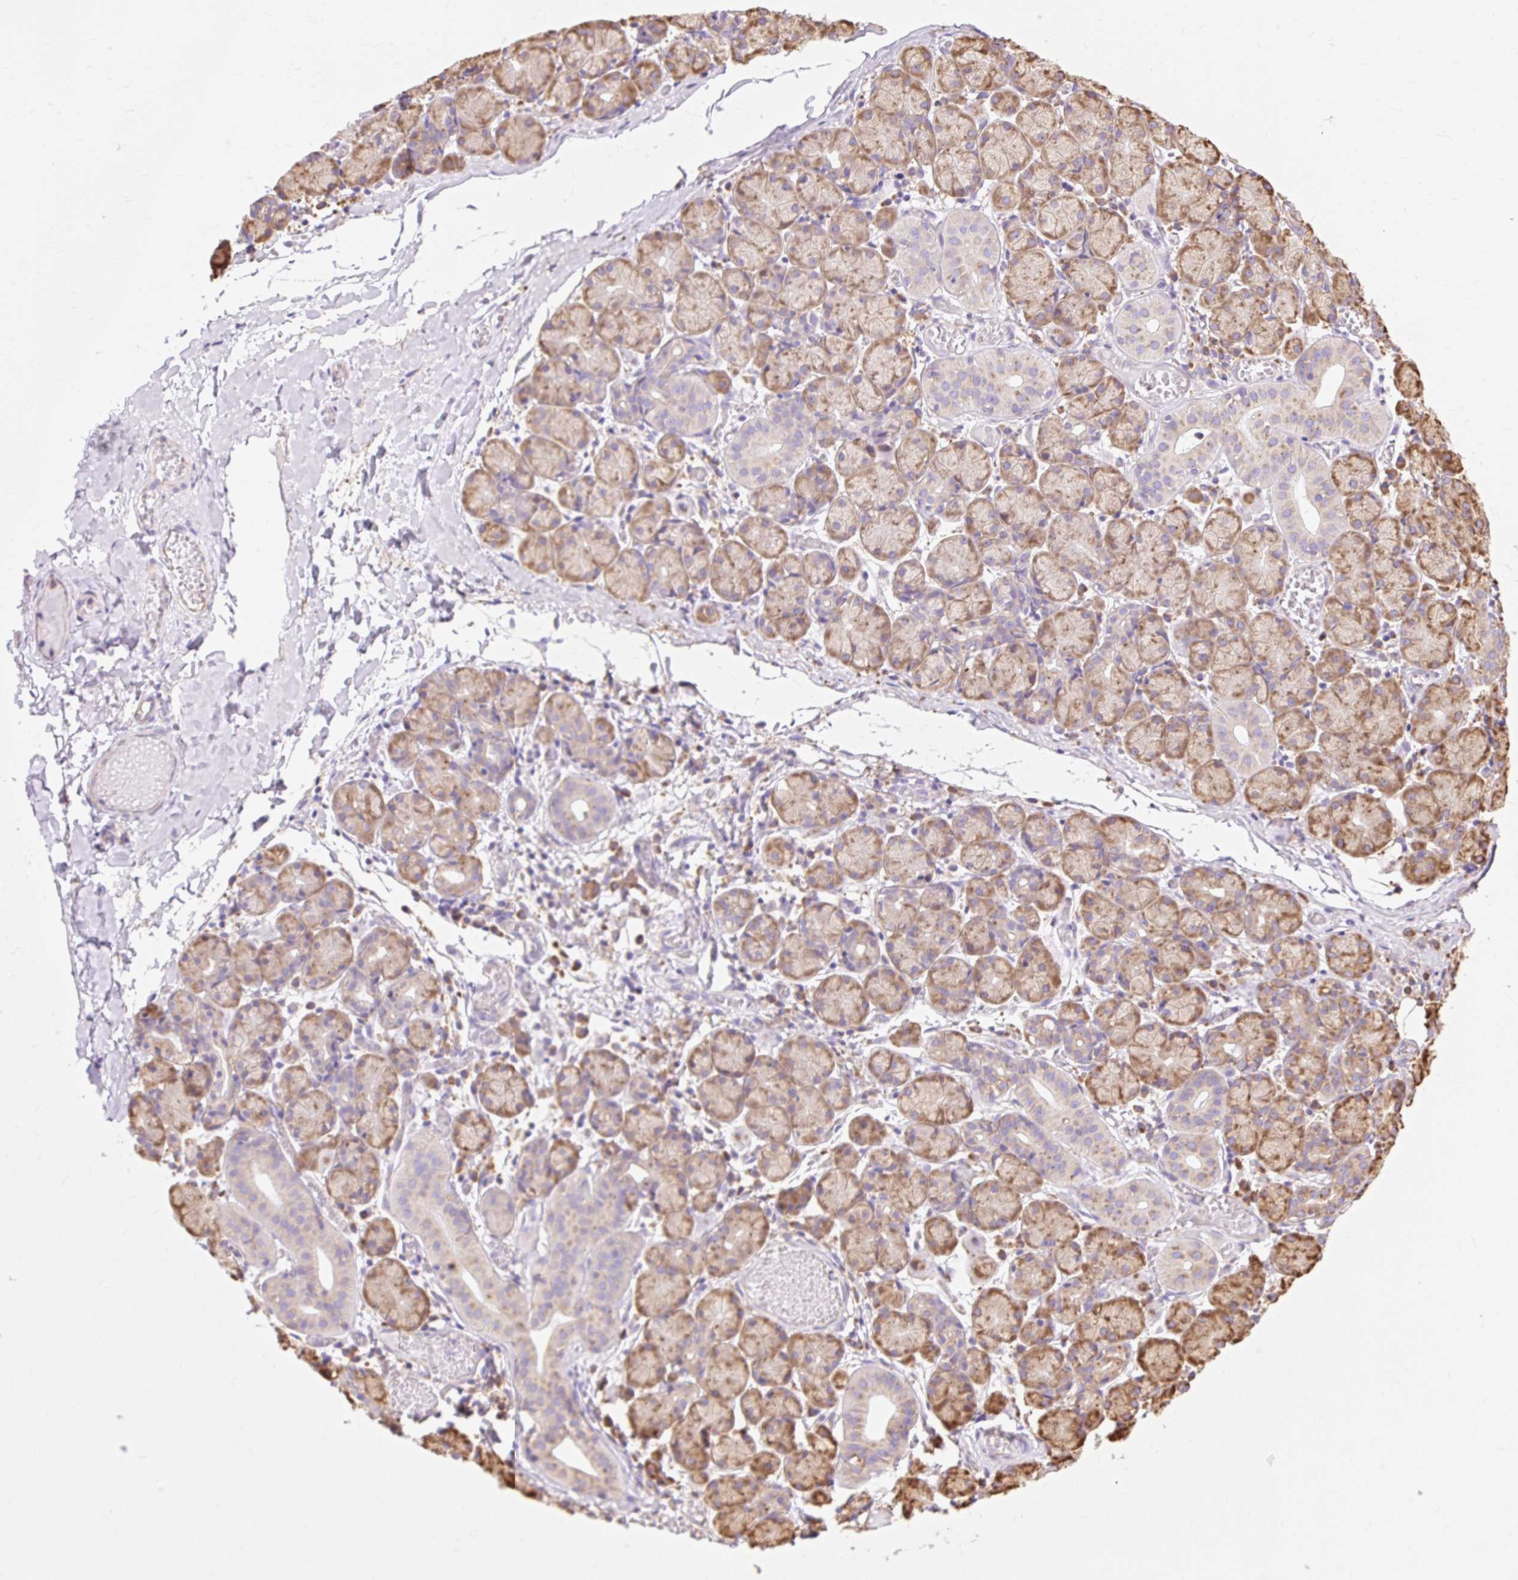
{"staining": {"intensity": "moderate", "quantity": ">75%", "location": "cytoplasmic/membranous"}, "tissue": "salivary gland", "cell_type": "Glandular cells", "image_type": "normal", "snomed": [{"axis": "morphology", "description": "Normal tissue, NOS"}, {"axis": "topography", "description": "Salivary gland"}], "caption": "About >75% of glandular cells in unremarkable salivary gland display moderate cytoplasmic/membranous protein expression as visualized by brown immunohistochemical staining.", "gene": "ENSG00000260836", "patient": {"sex": "female", "age": 24}}